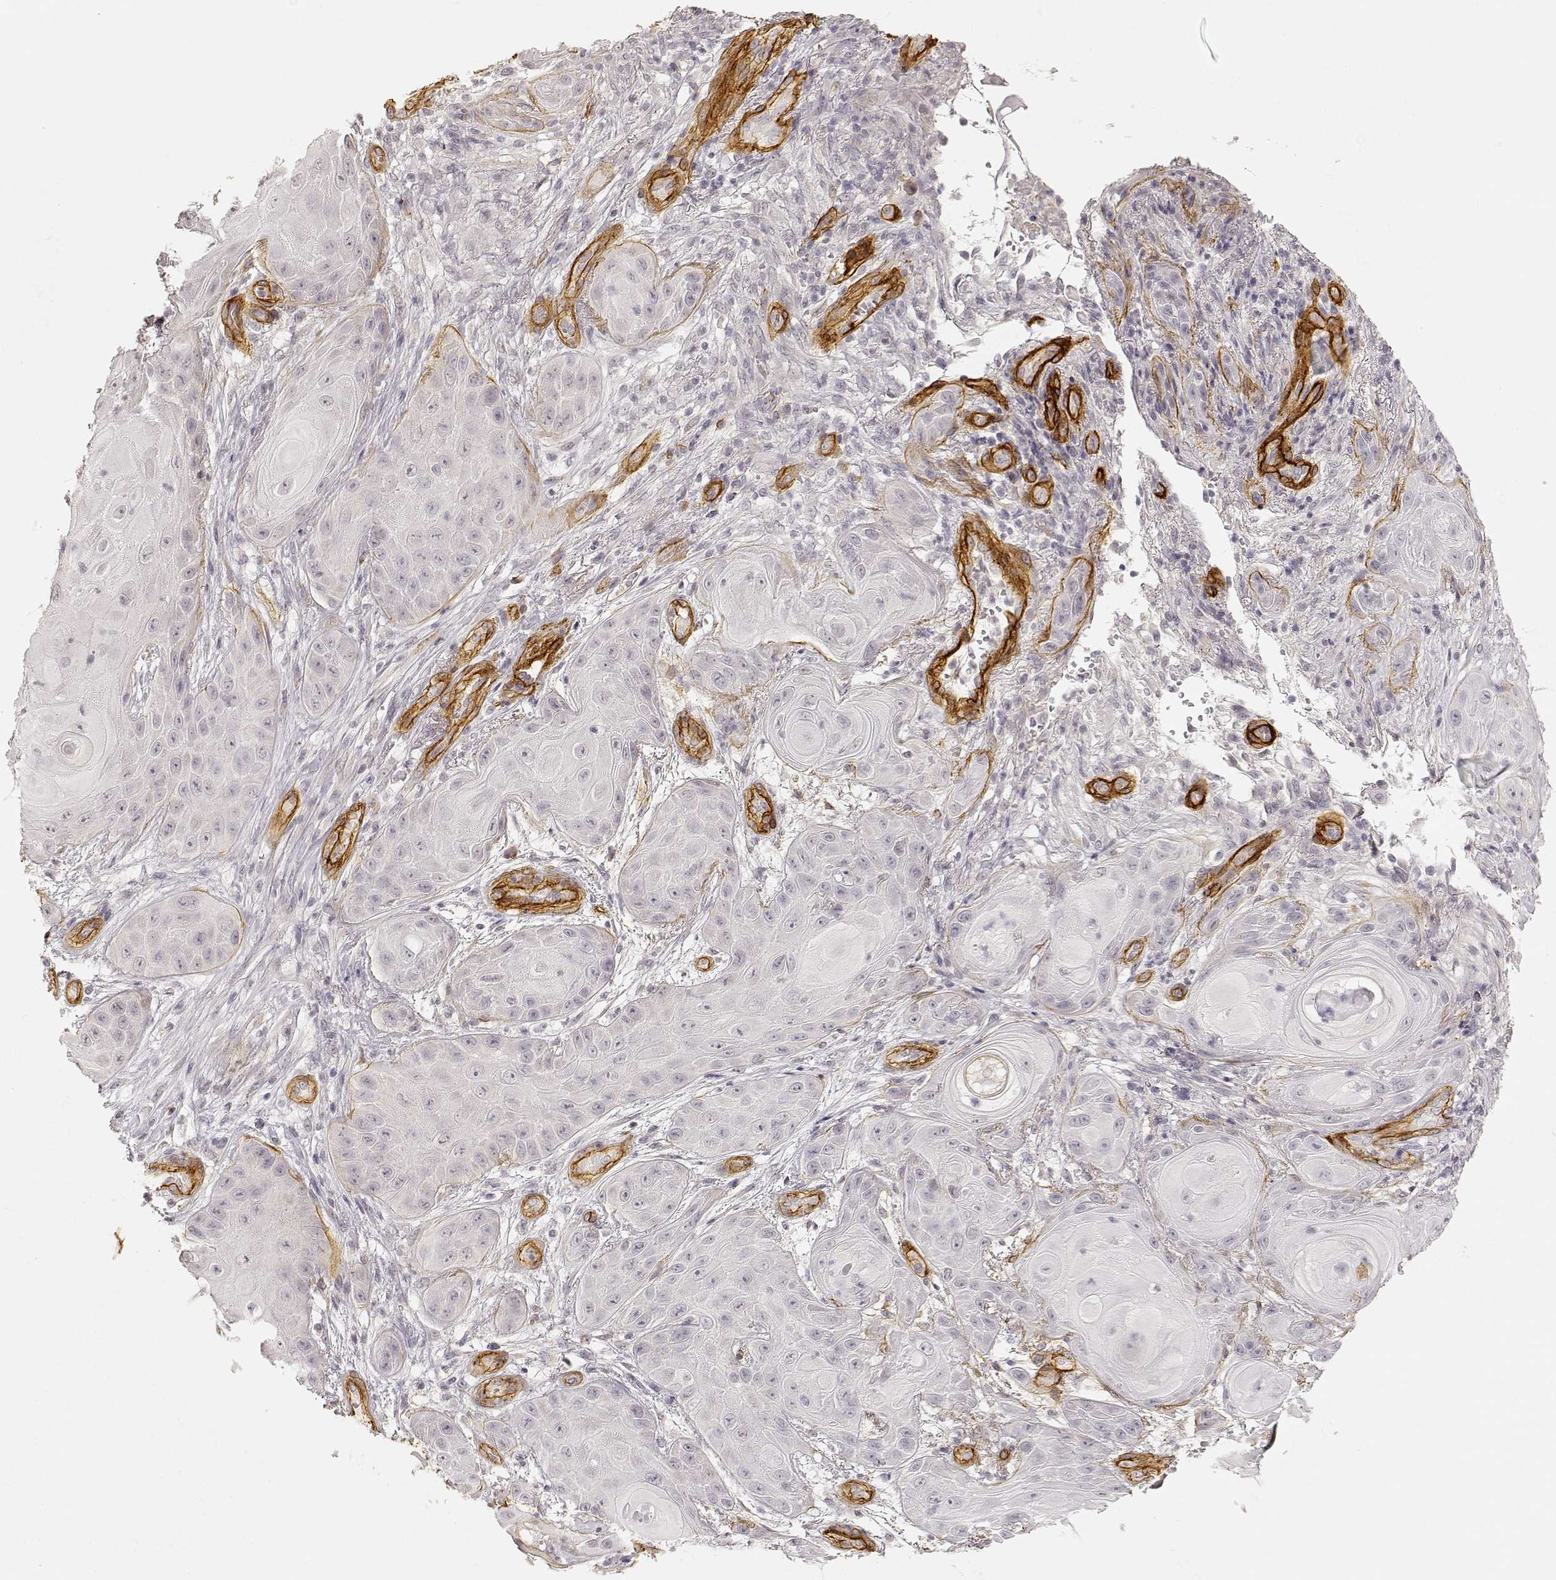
{"staining": {"intensity": "negative", "quantity": "none", "location": "none"}, "tissue": "skin cancer", "cell_type": "Tumor cells", "image_type": "cancer", "snomed": [{"axis": "morphology", "description": "Squamous cell carcinoma, NOS"}, {"axis": "topography", "description": "Skin"}], "caption": "Human skin squamous cell carcinoma stained for a protein using immunohistochemistry (IHC) exhibits no expression in tumor cells.", "gene": "LAMA4", "patient": {"sex": "male", "age": 62}}